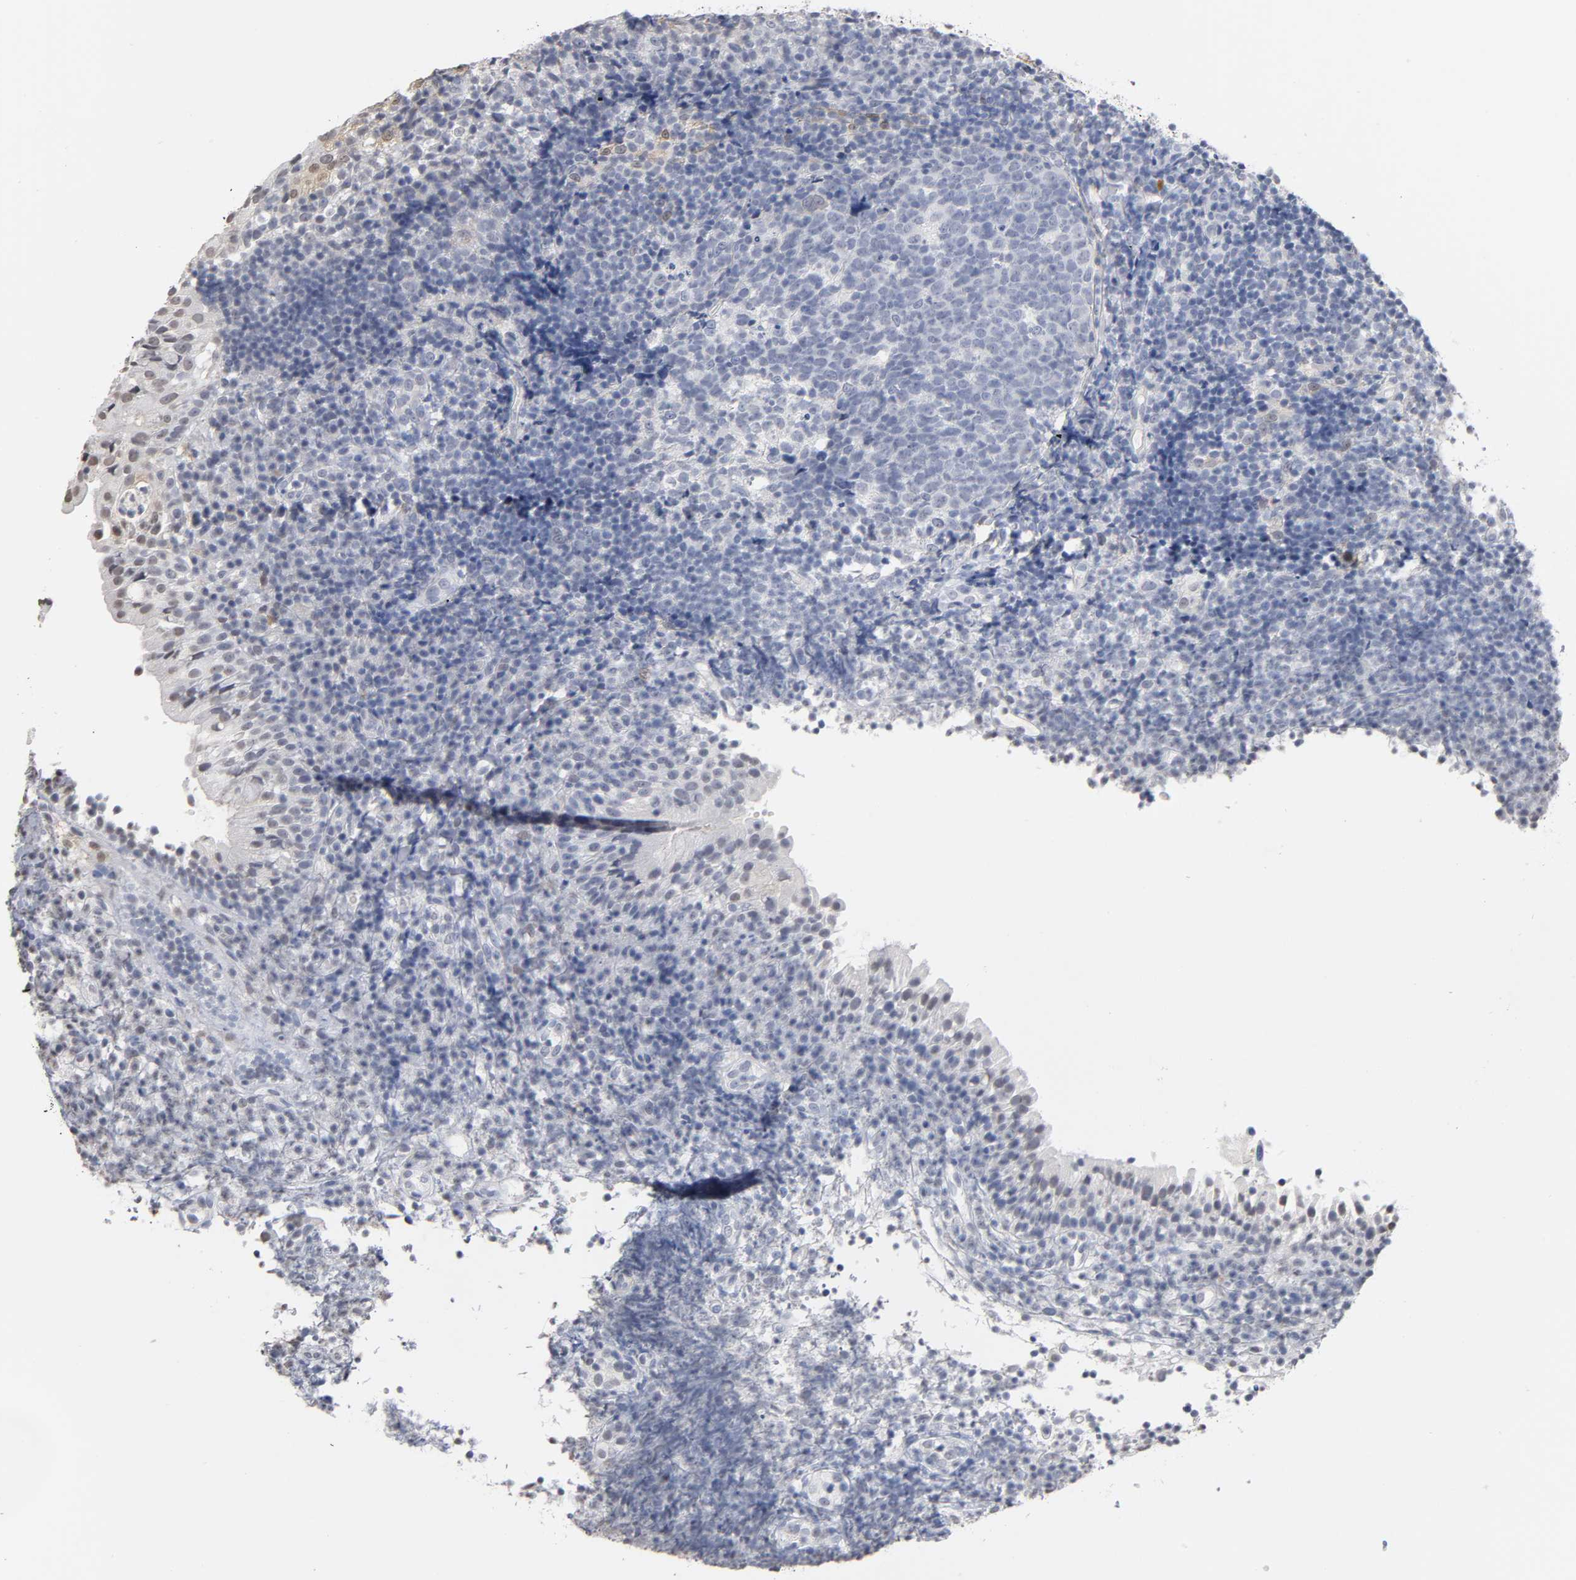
{"staining": {"intensity": "negative", "quantity": "none", "location": "none"}, "tissue": "tonsil", "cell_type": "Germinal center cells", "image_type": "normal", "snomed": [{"axis": "morphology", "description": "Normal tissue, NOS"}, {"axis": "topography", "description": "Tonsil"}], "caption": "A photomicrograph of tonsil stained for a protein displays no brown staining in germinal center cells. Brightfield microscopy of immunohistochemistry (IHC) stained with DAB (brown) and hematoxylin (blue), captured at high magnification.", "gene": "CRABP2", "patient": {"sex": "female", "age": 40}}